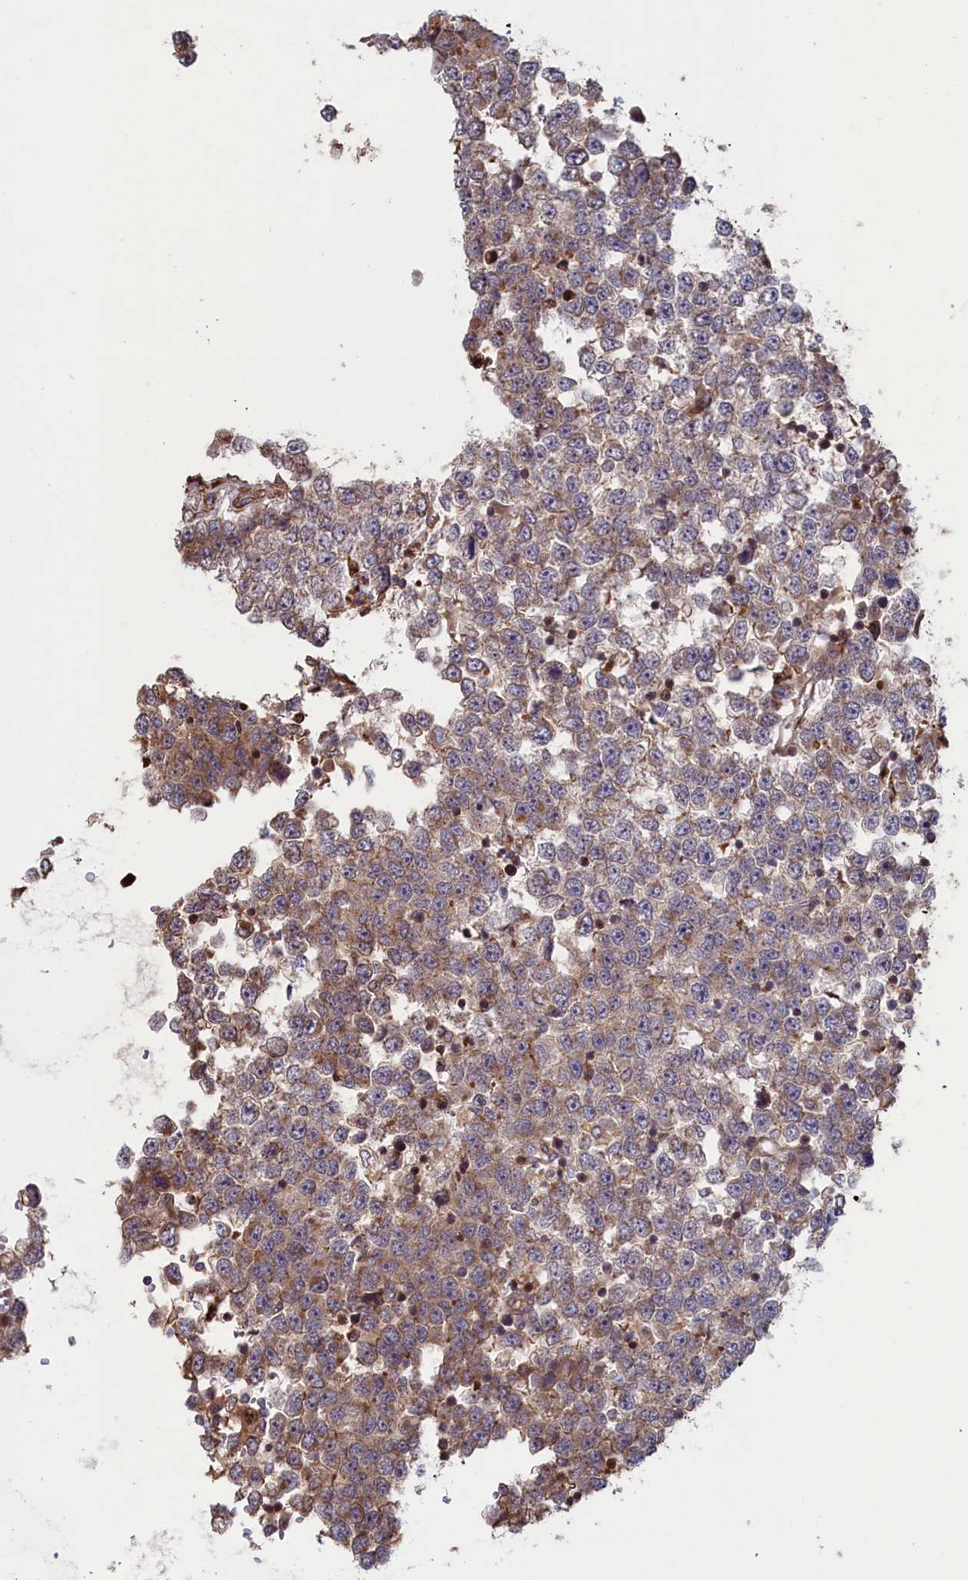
{"staining": {"intensity": "weak", "quantity": "25%-75%", "location": "cytoplasmic/membranous"}, "tissue": "testis cancer", "cell_type": "Tumor cells", "image_type": "cancer", "snomed": [{"axis": "morphology", "description": "Seminoma, NOS"}, {"axis": "topography", "description": "Testis"}], "caption": "Testis seminoma stained with DAB (3,3'-diaminobenzidine) IHC demonstrates low levels of weak cytoplasmic/membranous expression in about 25%-75% of tumor cells.", "gene": "RILPL1", "patient": {"sex": "male", "age": 65}}